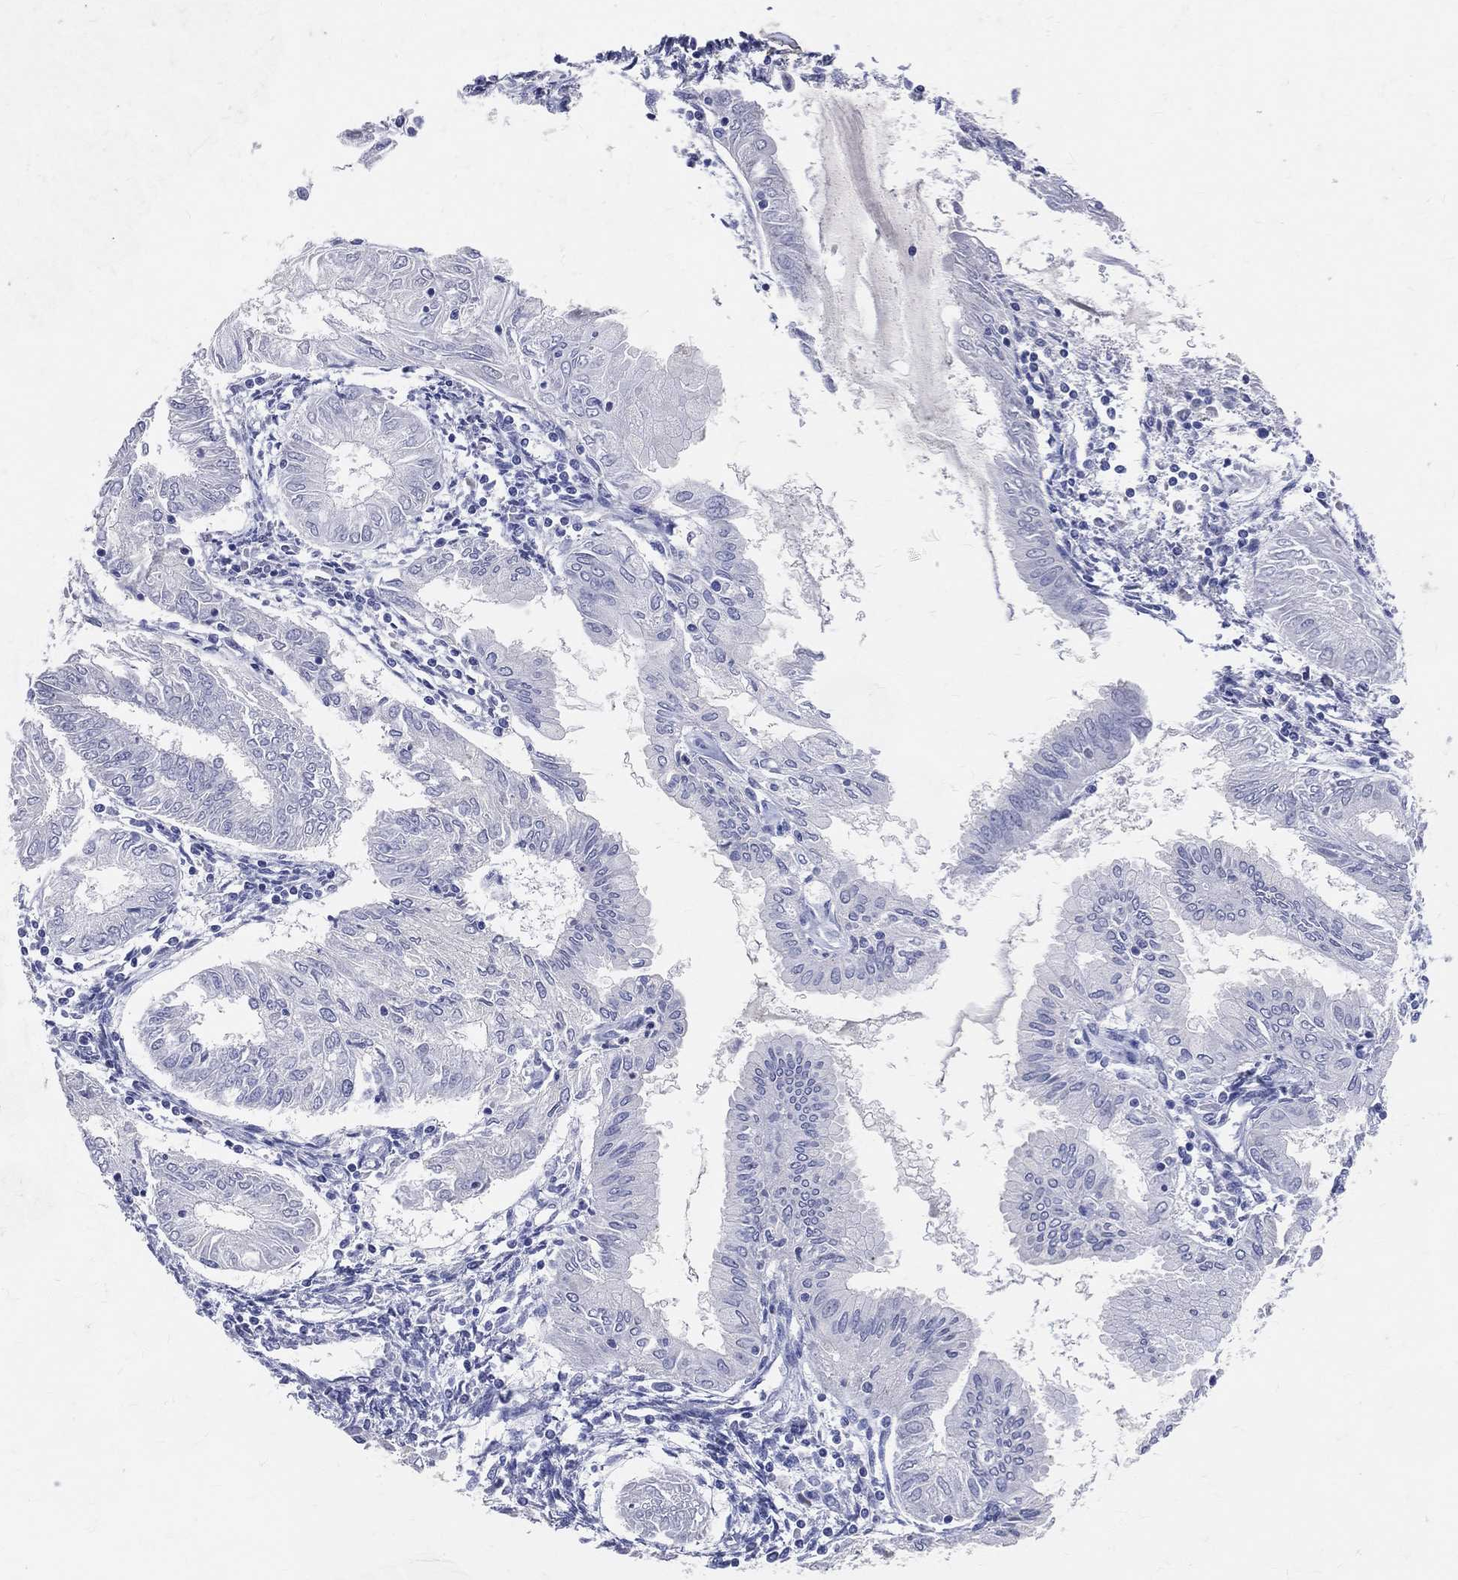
{"staining": {"intensity": "negative", "quantity": "none", "location": "none"}, "tissue": "endometrial cancer", "cell_type": "Tumor cells", "image_type": "cancer", "snomed": [{"axis": "morphology", "description": "Adenocarcinoma, NOS"}, {"axis": "topography", "description": "Endometrium"}], "caption": "Tumor cells show no significant staining in endometrial cancer. (DAB (3,3'-diaminobenzidine) immunohistochemistry visualized using brightfield microscopy, high magnification).", "gene": "LAT", "patient": {"sex": "female", "age": 68}}